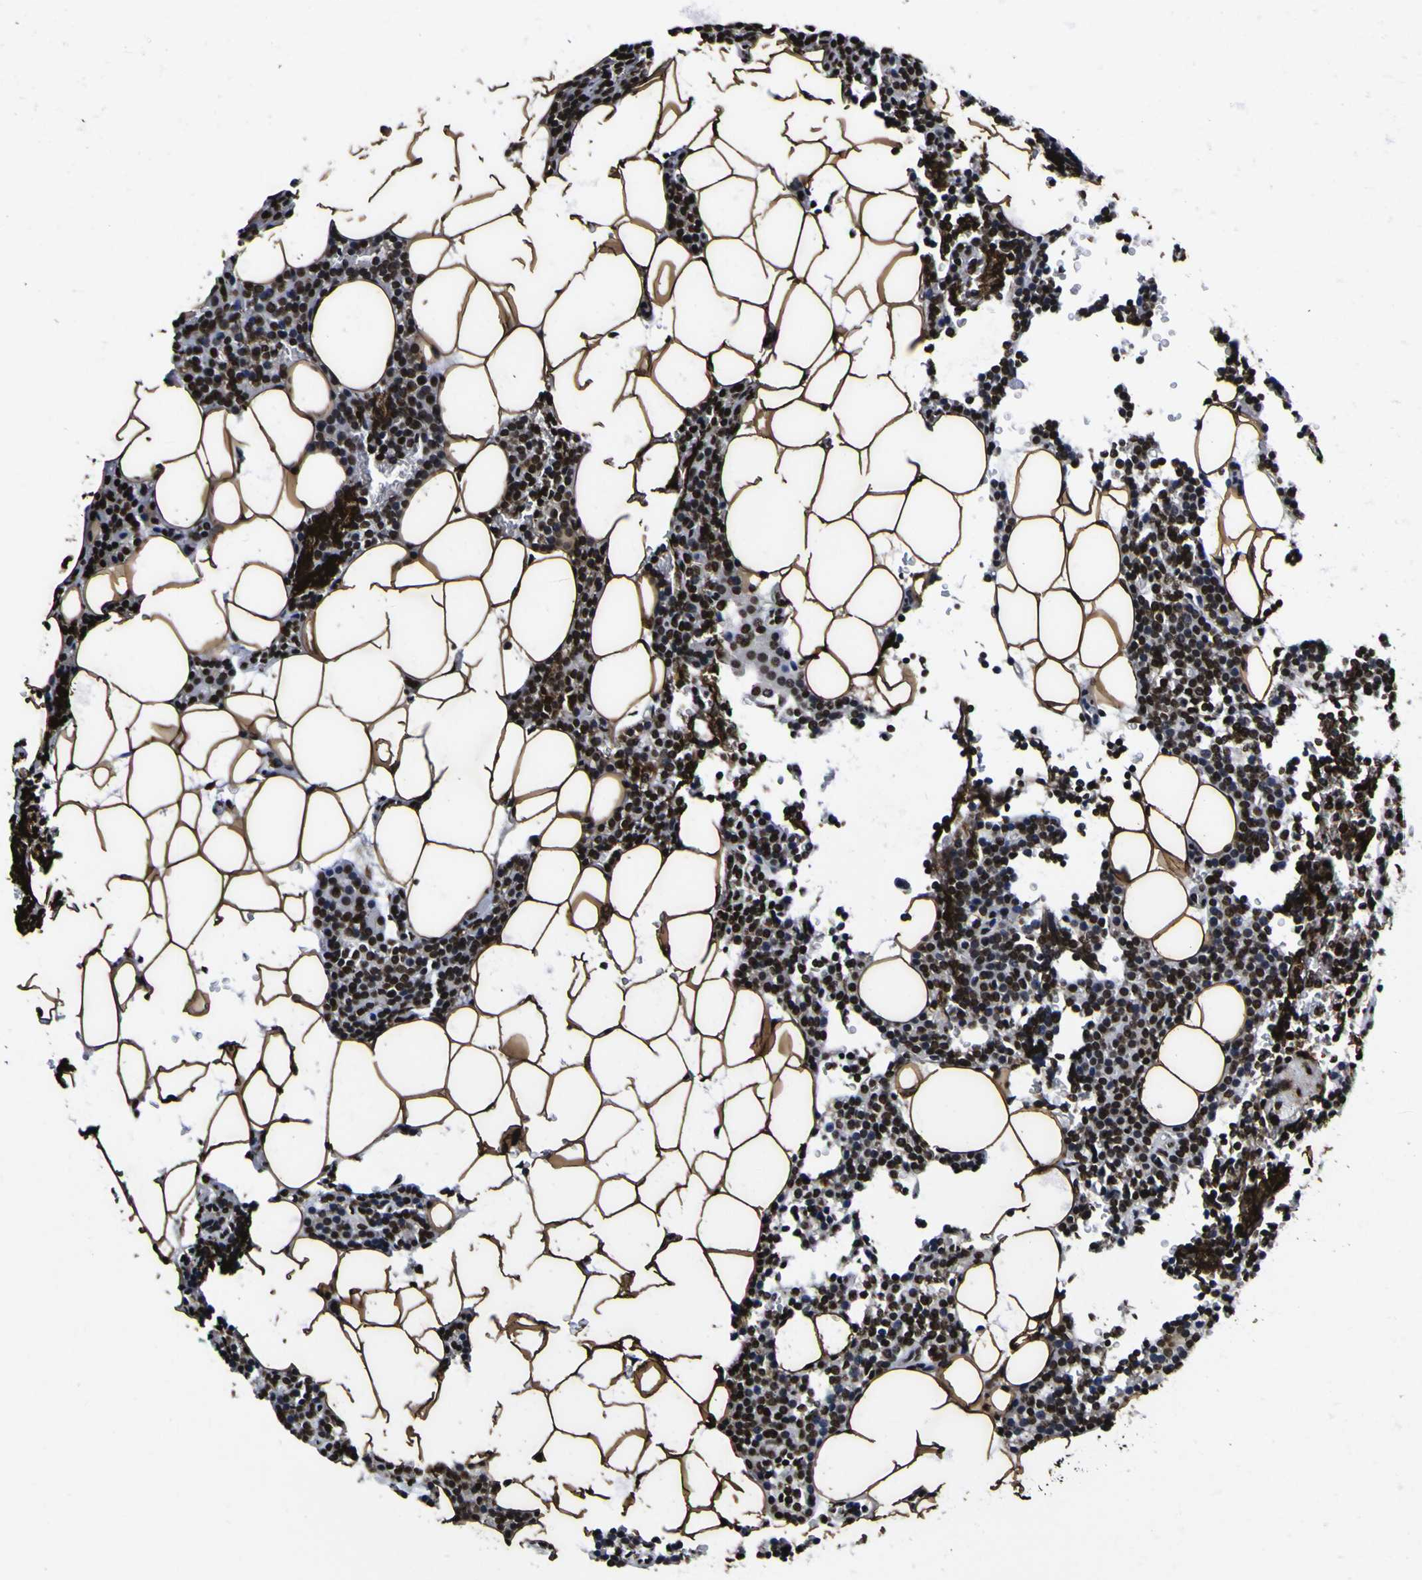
{"staining": {"intensity": "strong", "quantity": ">75%", "location": "nuclear"}, "tissue": "parathyroid gland", "cell_type": "Glandular cells", "image_type": "normal", "snomed": [{"axis": "morphology", "description": "Normal tissue, NOS"}, {"axis": "morphology", "description": "Adenoma, NOS"}, {"axis": "topography", "description": "Parathyroid gland"}], "caption": "Immunohistochemical staining of normal parathyroid gland displays high levels of strong nuclear positivity in about >75% of glandular cells.", "gene": "PIAS1", "patient": {"sex": "female", "age": 51}}